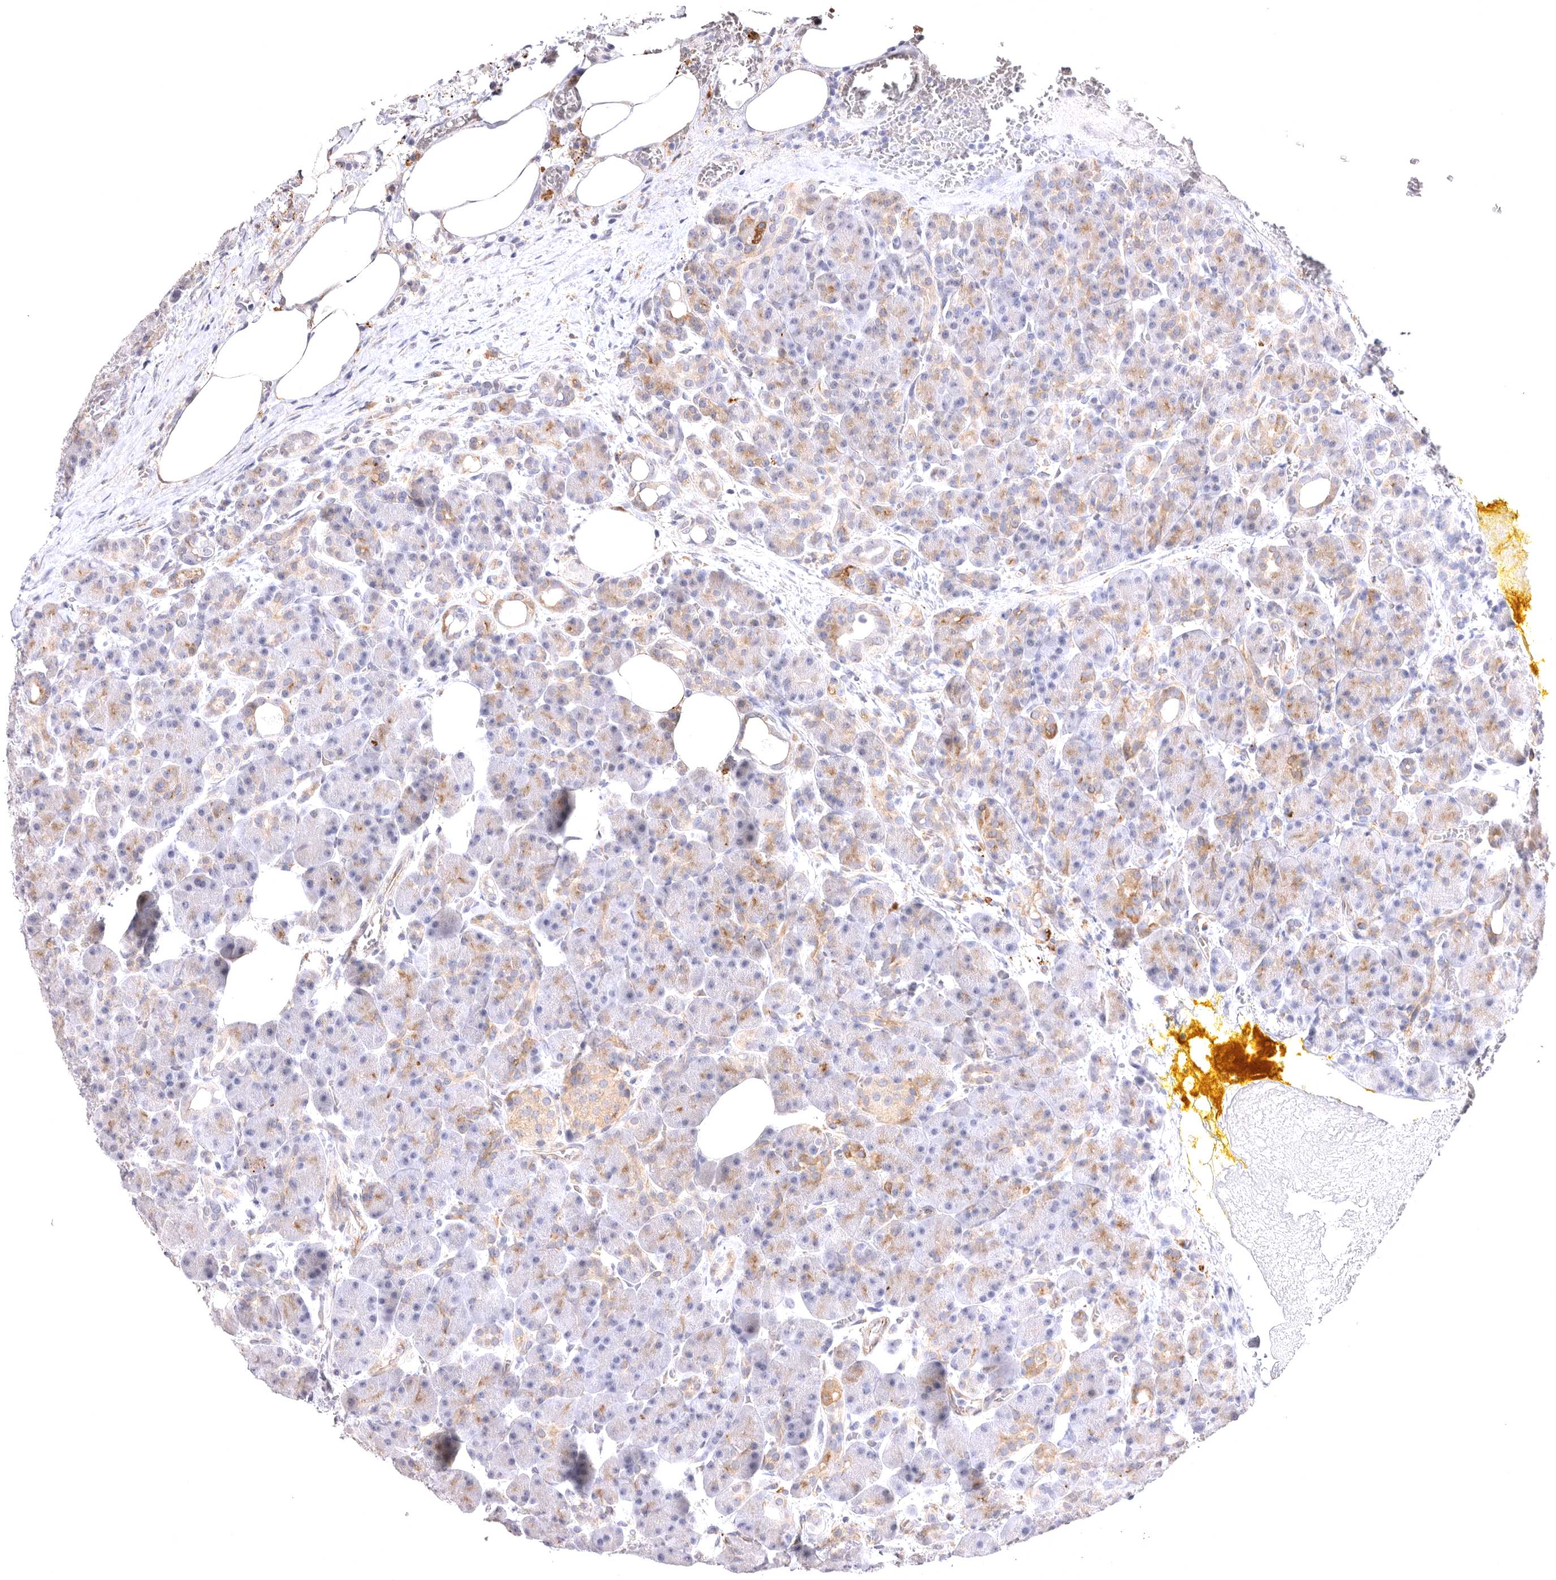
{"staining": {"intensity": "weak", "quantity": "25%-75%", "location": "cytoplasmic/membranous"}, "tissue": "pancreas", "cell_type": "Exocrine glandular cells", "image_type": "normal", "snomed": [{"axis": "morphology", "description": "Normal tissue, NOS"}, {"axis": "topography", "description": "Pancreas"}], "caption": "An immunohistochemistry (IHC) histopathology image of unremarkable tissue is shown. Protein staining in brown shows weak cytoplasmic/membranous positivity in pancreas within exocrine glandular cells.", "gene": "VPS45", "patient": {"sex": "male", "age": 63}}